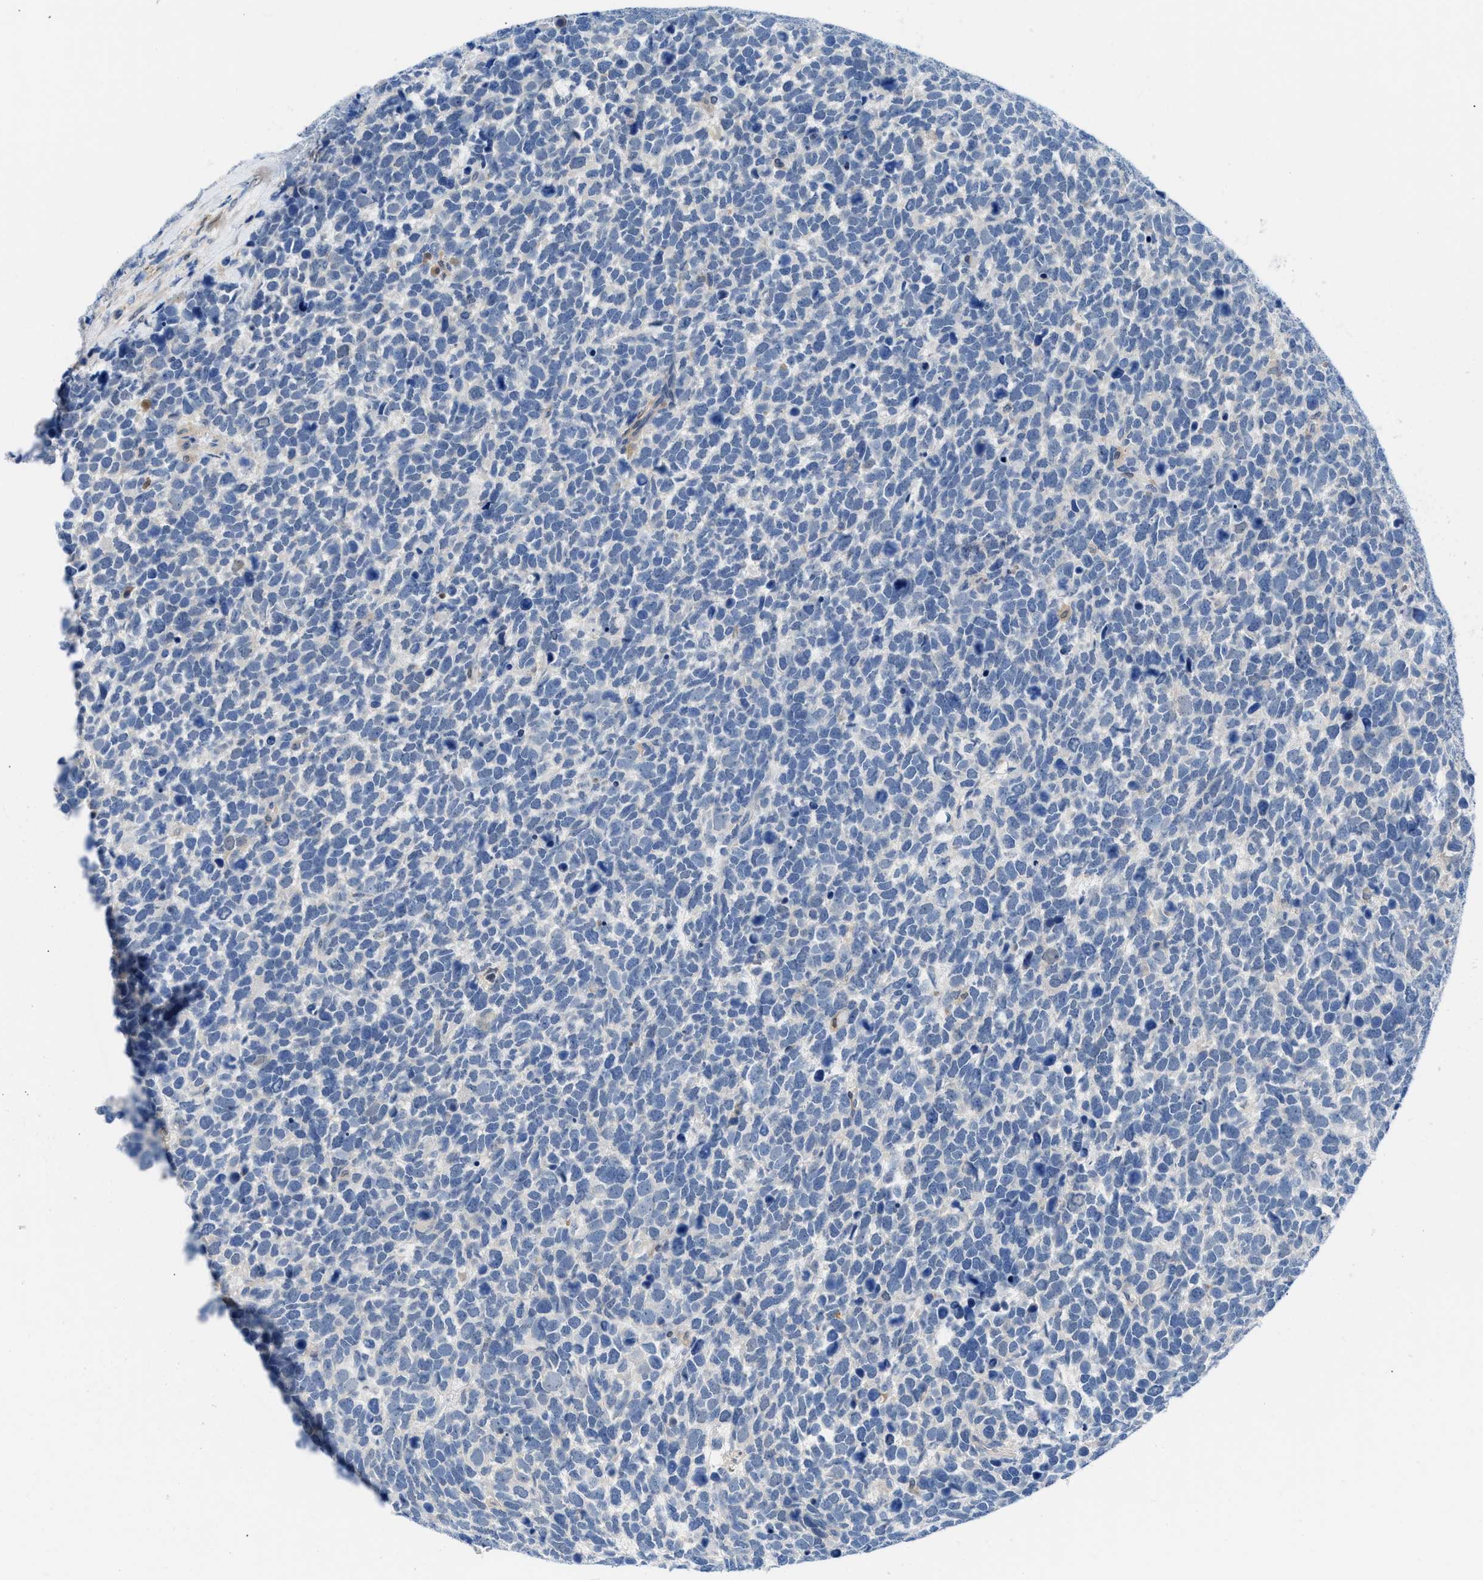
{"staining": {"intensity": "negative", "quantity": "none", "location": "none"}, "tissue": "urothelial cancer", "cell_type": "Tumor cells", "image_type": "cancer", "snomed": [{"axis": "morphology", "description": "Urothelial carcinoma, High grade"}, {"axis": "topography", "description": "Urinary bladder"}], "caption": "This image is of urothelial cancer stained with immunohistochemistry to label a protein in brown with the nuclei are counter-stained blue. There is no positivity in tumor cells.", "gene": "CBR1", "patient": {"sex": "female", "age": 82}}